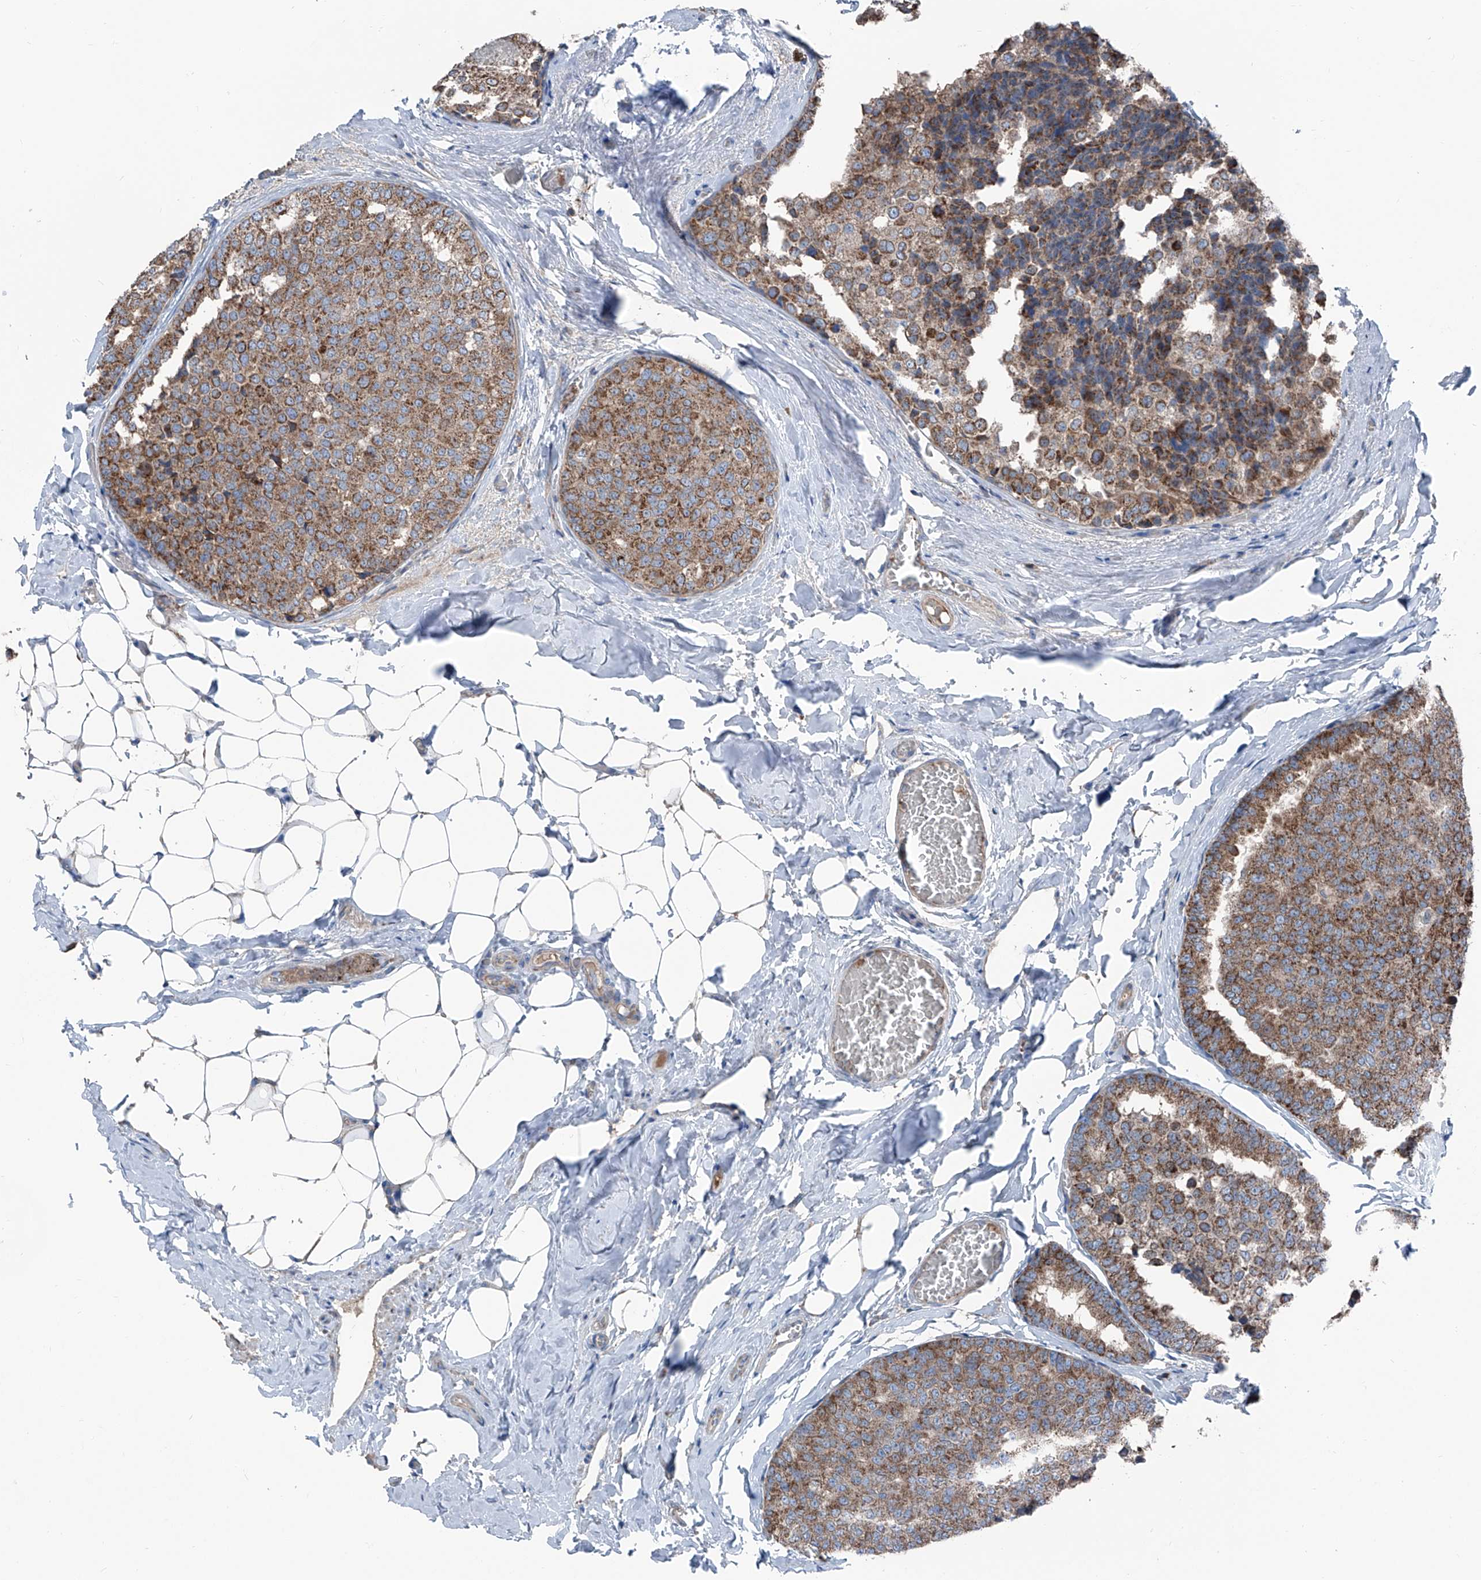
{"staining": {"intensity": "moderate", "quantity": ">75%", "location": "cytoplasmic/membranous"}, "tissue": "breast cancer", "cell_type": "Tumor cells", "image_type": "cancer", "snomed": [{"axis": "morphology", "description": "Normal tissue, NOS"}, {"axis": "morphology", "description": "Duct carcinoma"}, {"axis": "topography", "description": "Breast"}], "caption": "IHC of breast cancer (infiltrating ductal carcinoma) displays medium levels of moderate cytoplasmic/membranous staining in about >75% of tumor cells. Nuclei are stained in blue.", "gene": "GPAT3", "patient": {"sex": "female", "age": 43}}